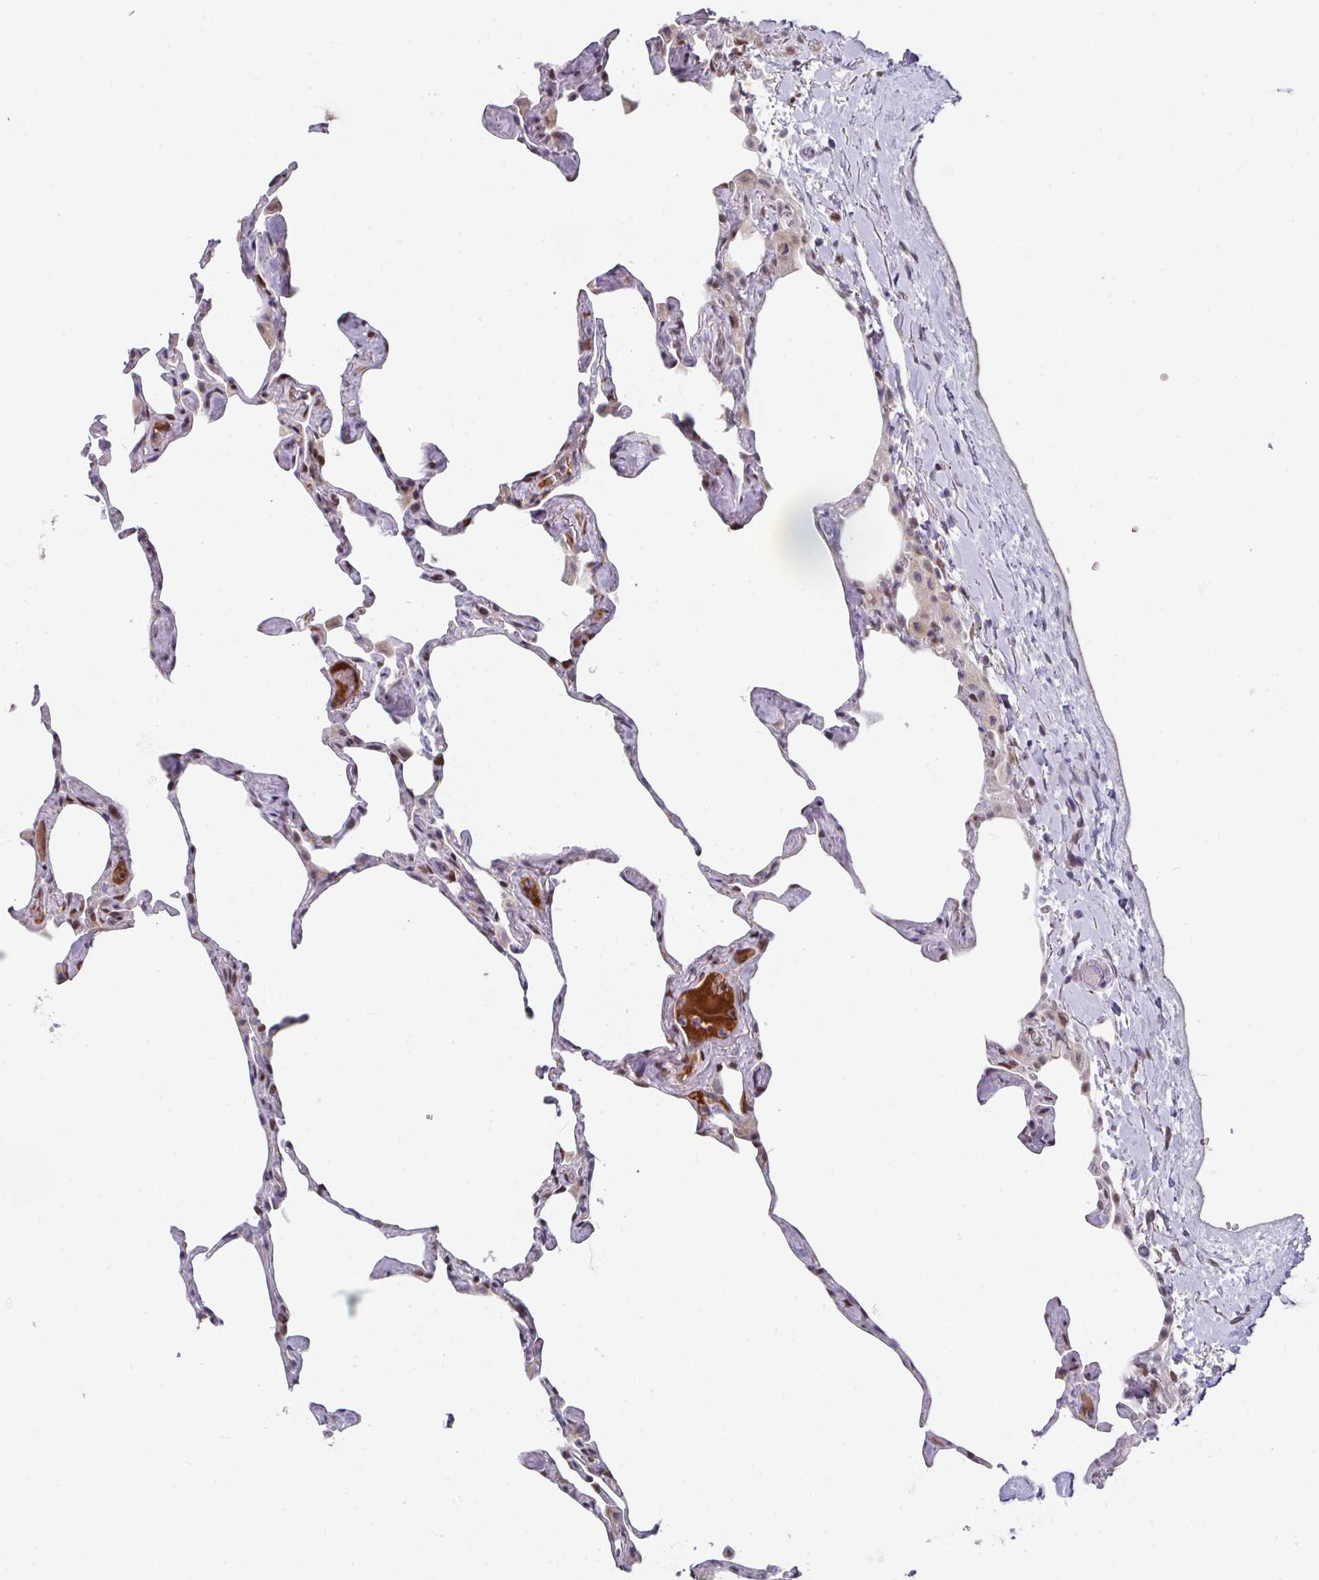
{"staining": {"intensity": "moderate", "quantity": "25%-75%", "location": "nuclear"}, "tissue": "lung", "cell_type": "Alveolar cells", "image_type": "normal", "snomed": [{"axis": "morphology", "description": "Normal tissue, NOS"}, {"axis": "topography", "description": "Lung"}], "caption": "Lung was stained to show a protein in brown. There is medium levels of moderate nuclear positivity in approximately 25%-75% of alveolar cells.", "gene": "CBX7", "patient": {"sex": "male", "age": 65}}